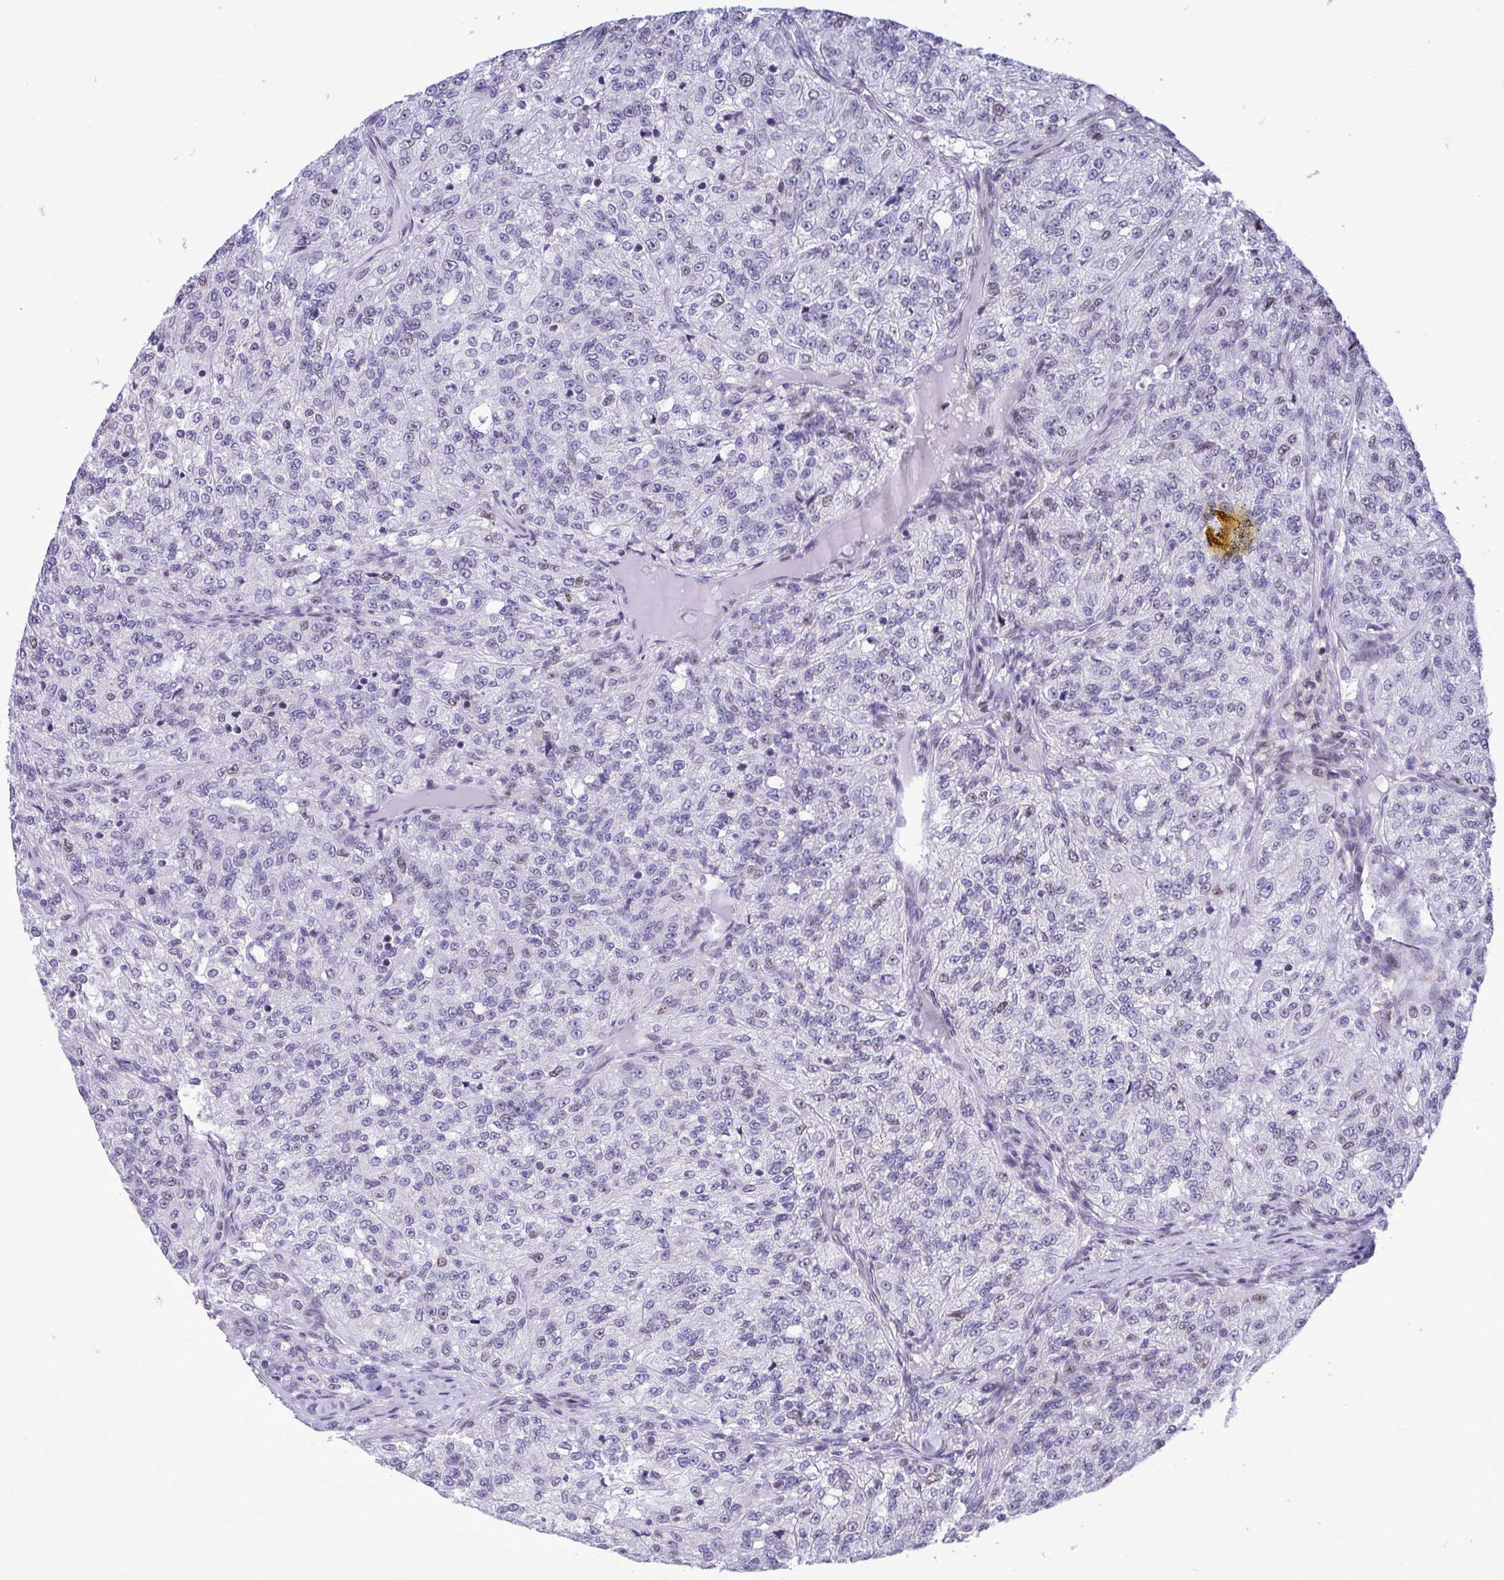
{"staining": {"intensity": "strong", "quantity": "<25%", "location": "nuclear"}, "tissue": "renal cancer", "cell_type": "Tumor cells", "image_type": "cancer", "snomed": [{"axis": "morphology", "description": "Adenocarcinoma, NOS"}, {"axis": "topography", "description": "Kidney"}], "caption": "A brown stain highlights strong nuclear expression of a protein in renal adenocarcinoma tumor cells. (DAB IHC with brightfield microscopy, high magnification).", "gene": "C1QL2", "patient": {"sex": "female", "age": 63}}